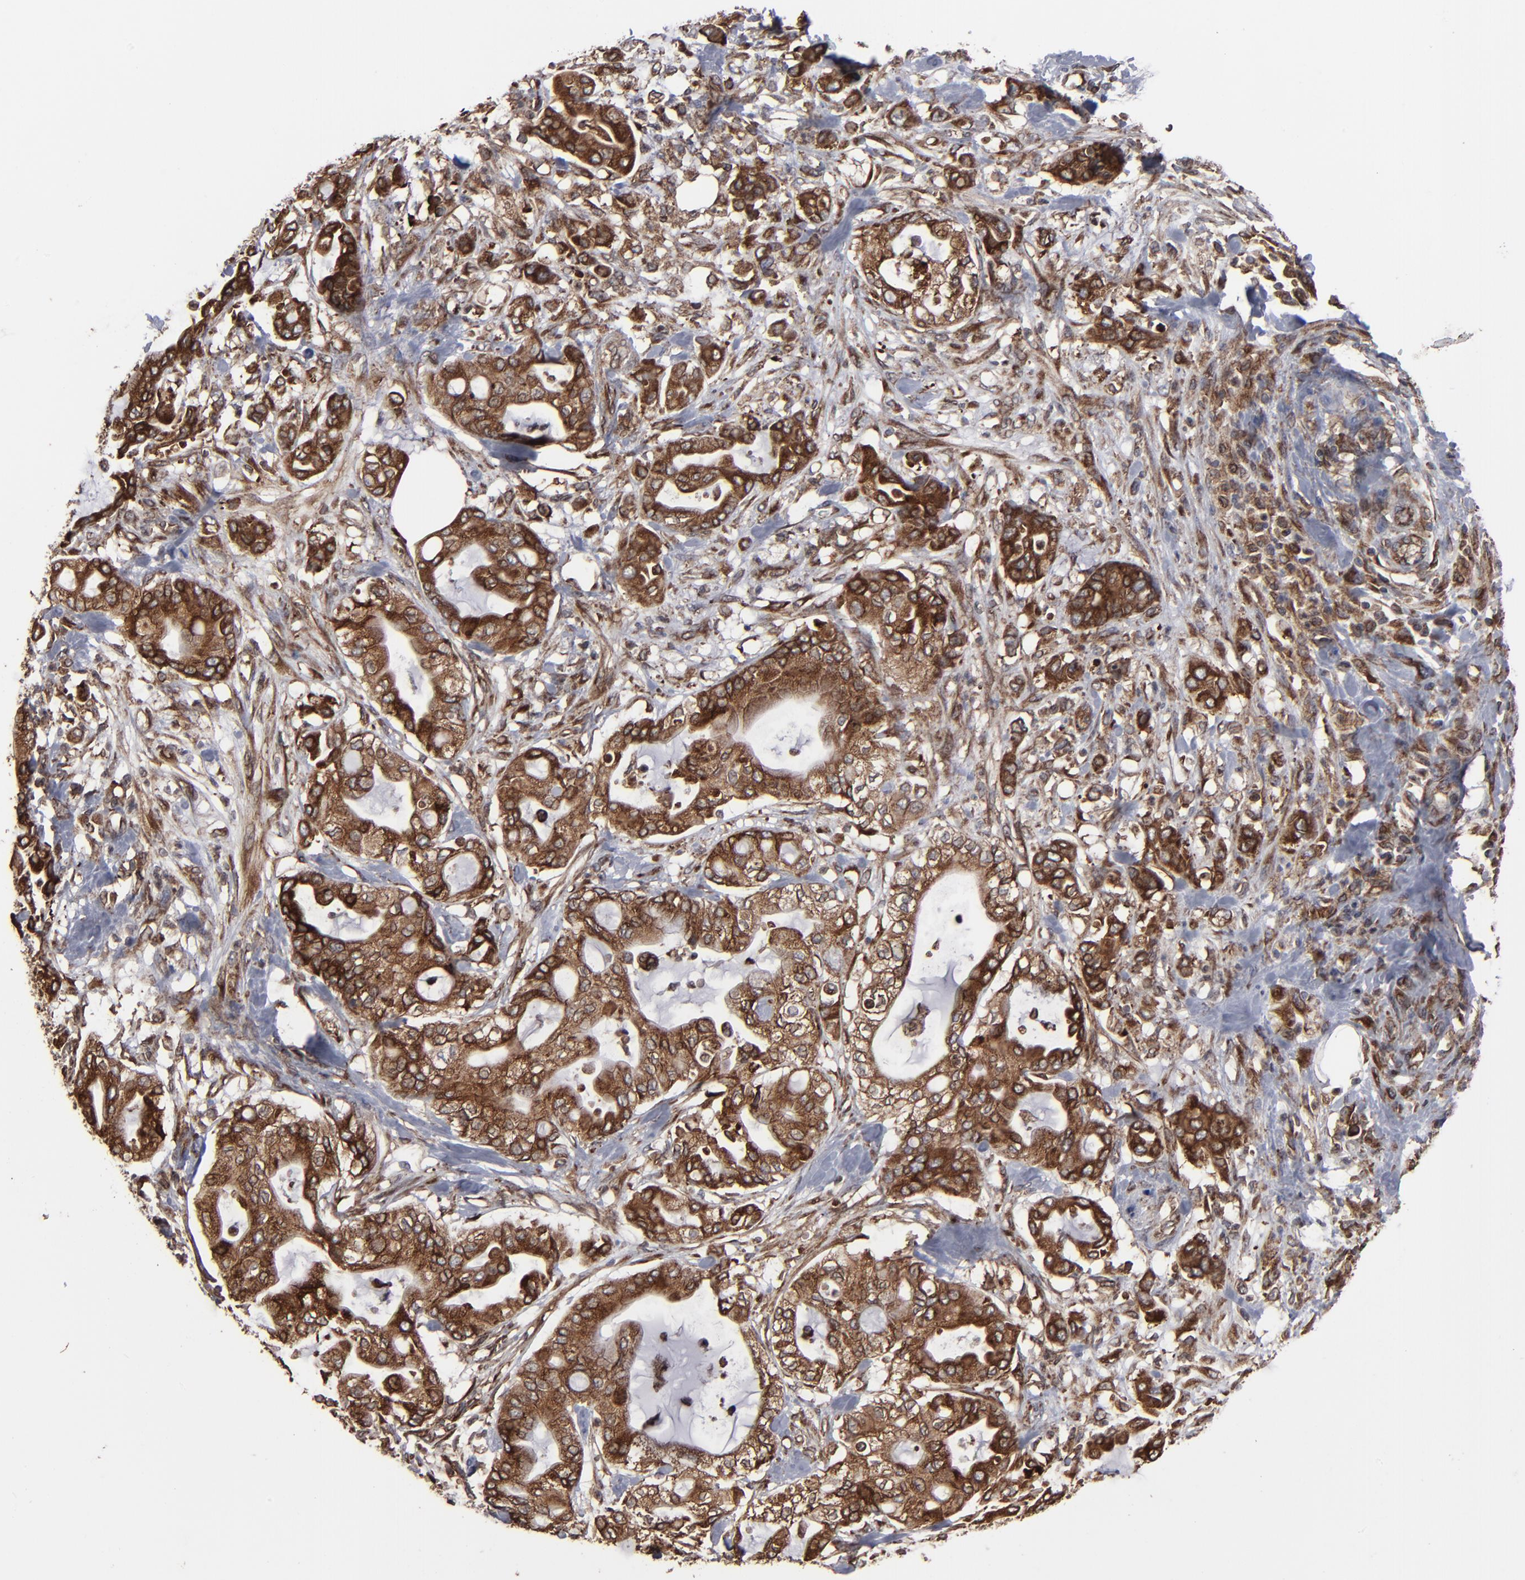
{"staining": {"intensity": "moderate", "quantity": ">75%", "location": "cytoplasmic/membranous"}, "tissue": "pancreatic cancer", "cell_type": "Tumor cells", "image_type": "cancer", "snomed": [{"axis": "morphology", "description": "Adenocarcinoma, NOS"}, {"axis": "morphology", "description": "Adenocarcinoma, metastatic, NOS"}, {"axis": "topography", "description": "Lymph node"}, {"axis": "topography", "description": "Pancreas"}, {"axis": "topography", "description": "Duodenum"}], "caption": "This micrograph reveals IHC staining of human pancreatic cancer (adenocarcinoma), with medium moderate cytoplasmic/membranous staining in approximately >75% of tumor cells.", "gene": "CNIH1", "patient": {"sex": "female", "age": 64}}